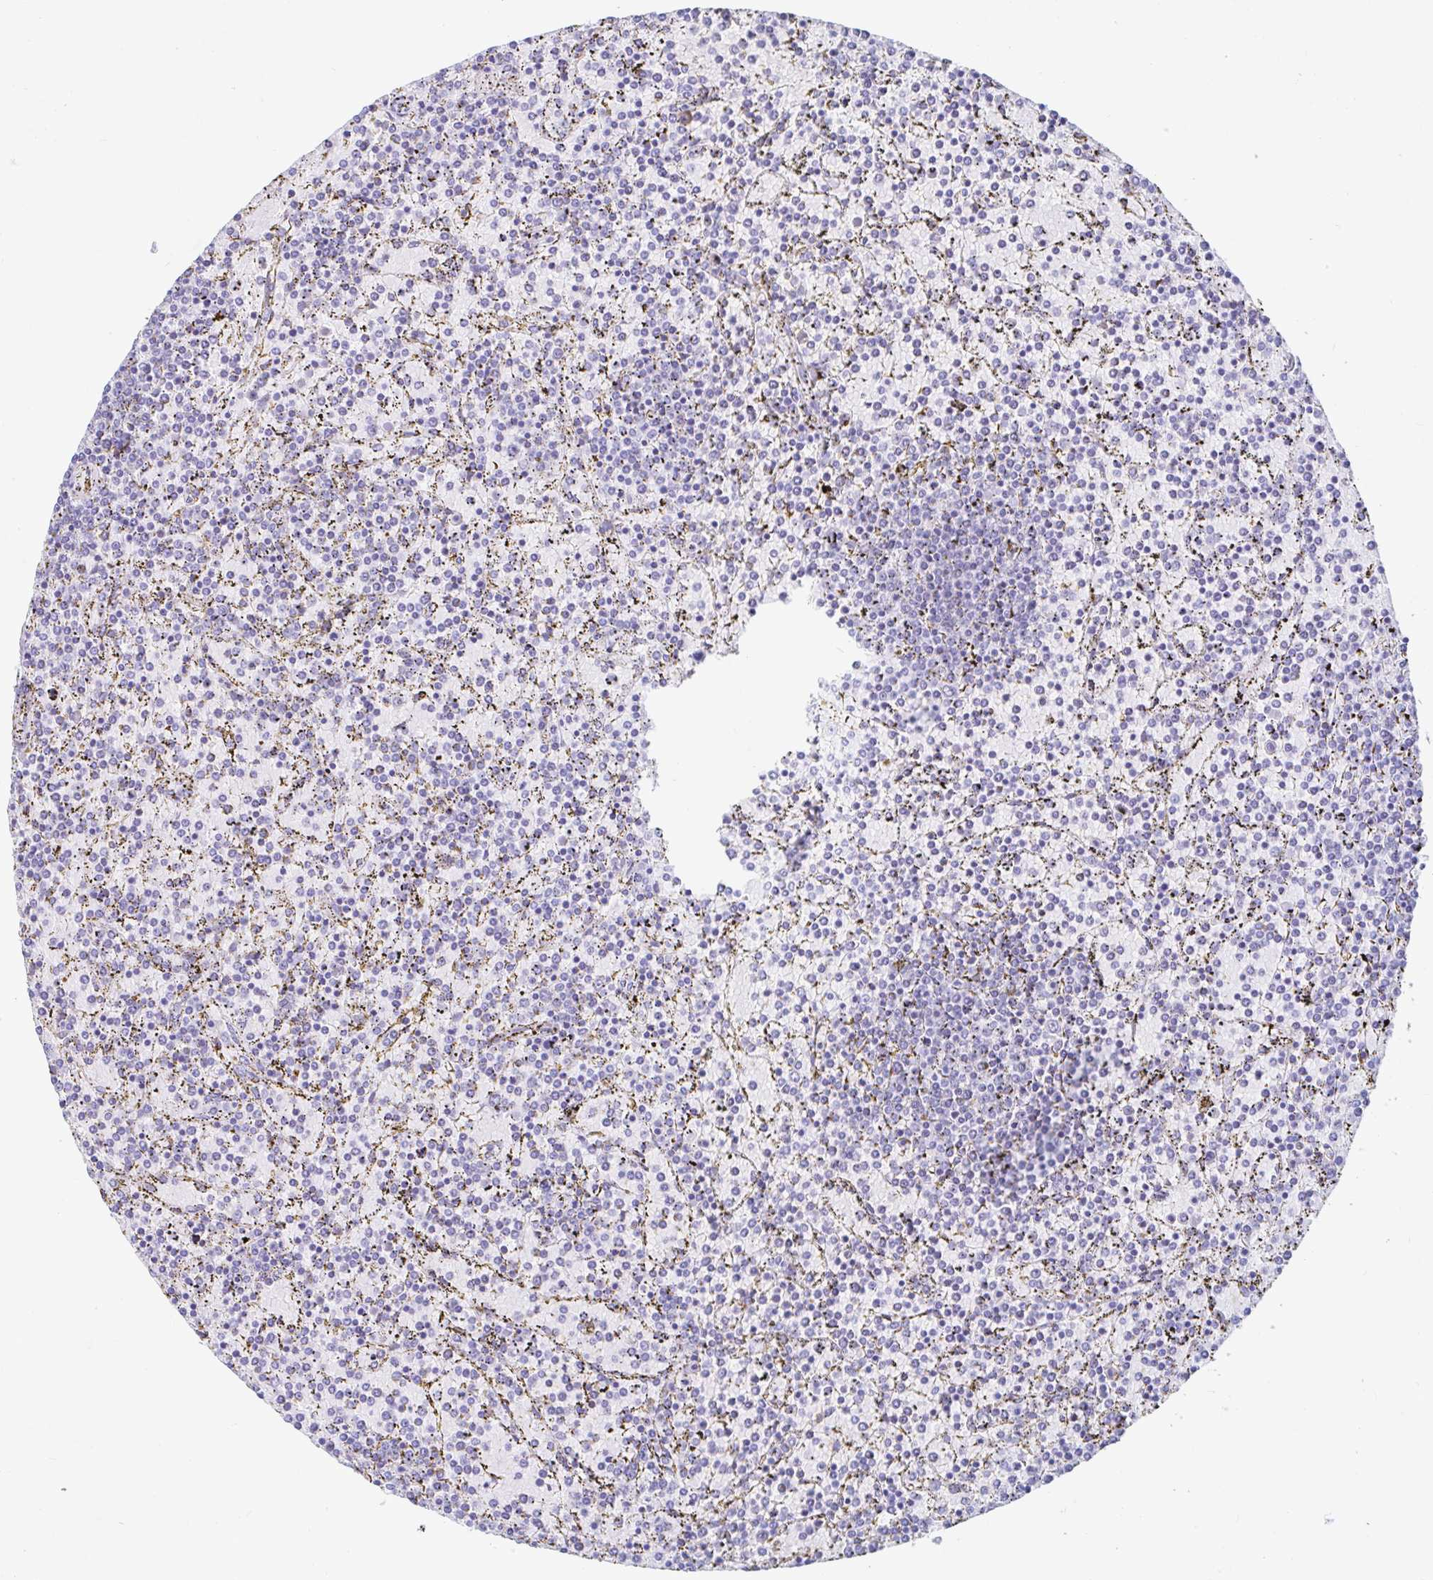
{"staining": {"intensity": "negative", "quantity": "none", "location": "none"}, "tissue": "lymphoma", "cell_type": "Tumor cells", "image_type": "cancer", "snomed": [{"axis": "morphology", "description": "Malignant lymphoma, non-Hodgkin's type, Low grade"}, {"axis": "topography", "description": "Spleen"}], "caption": "An image of human lymphoma is negative for staining in tumor cells.", "gene": "C4orf17", "patient": {"sex": "female", "age": 77}}